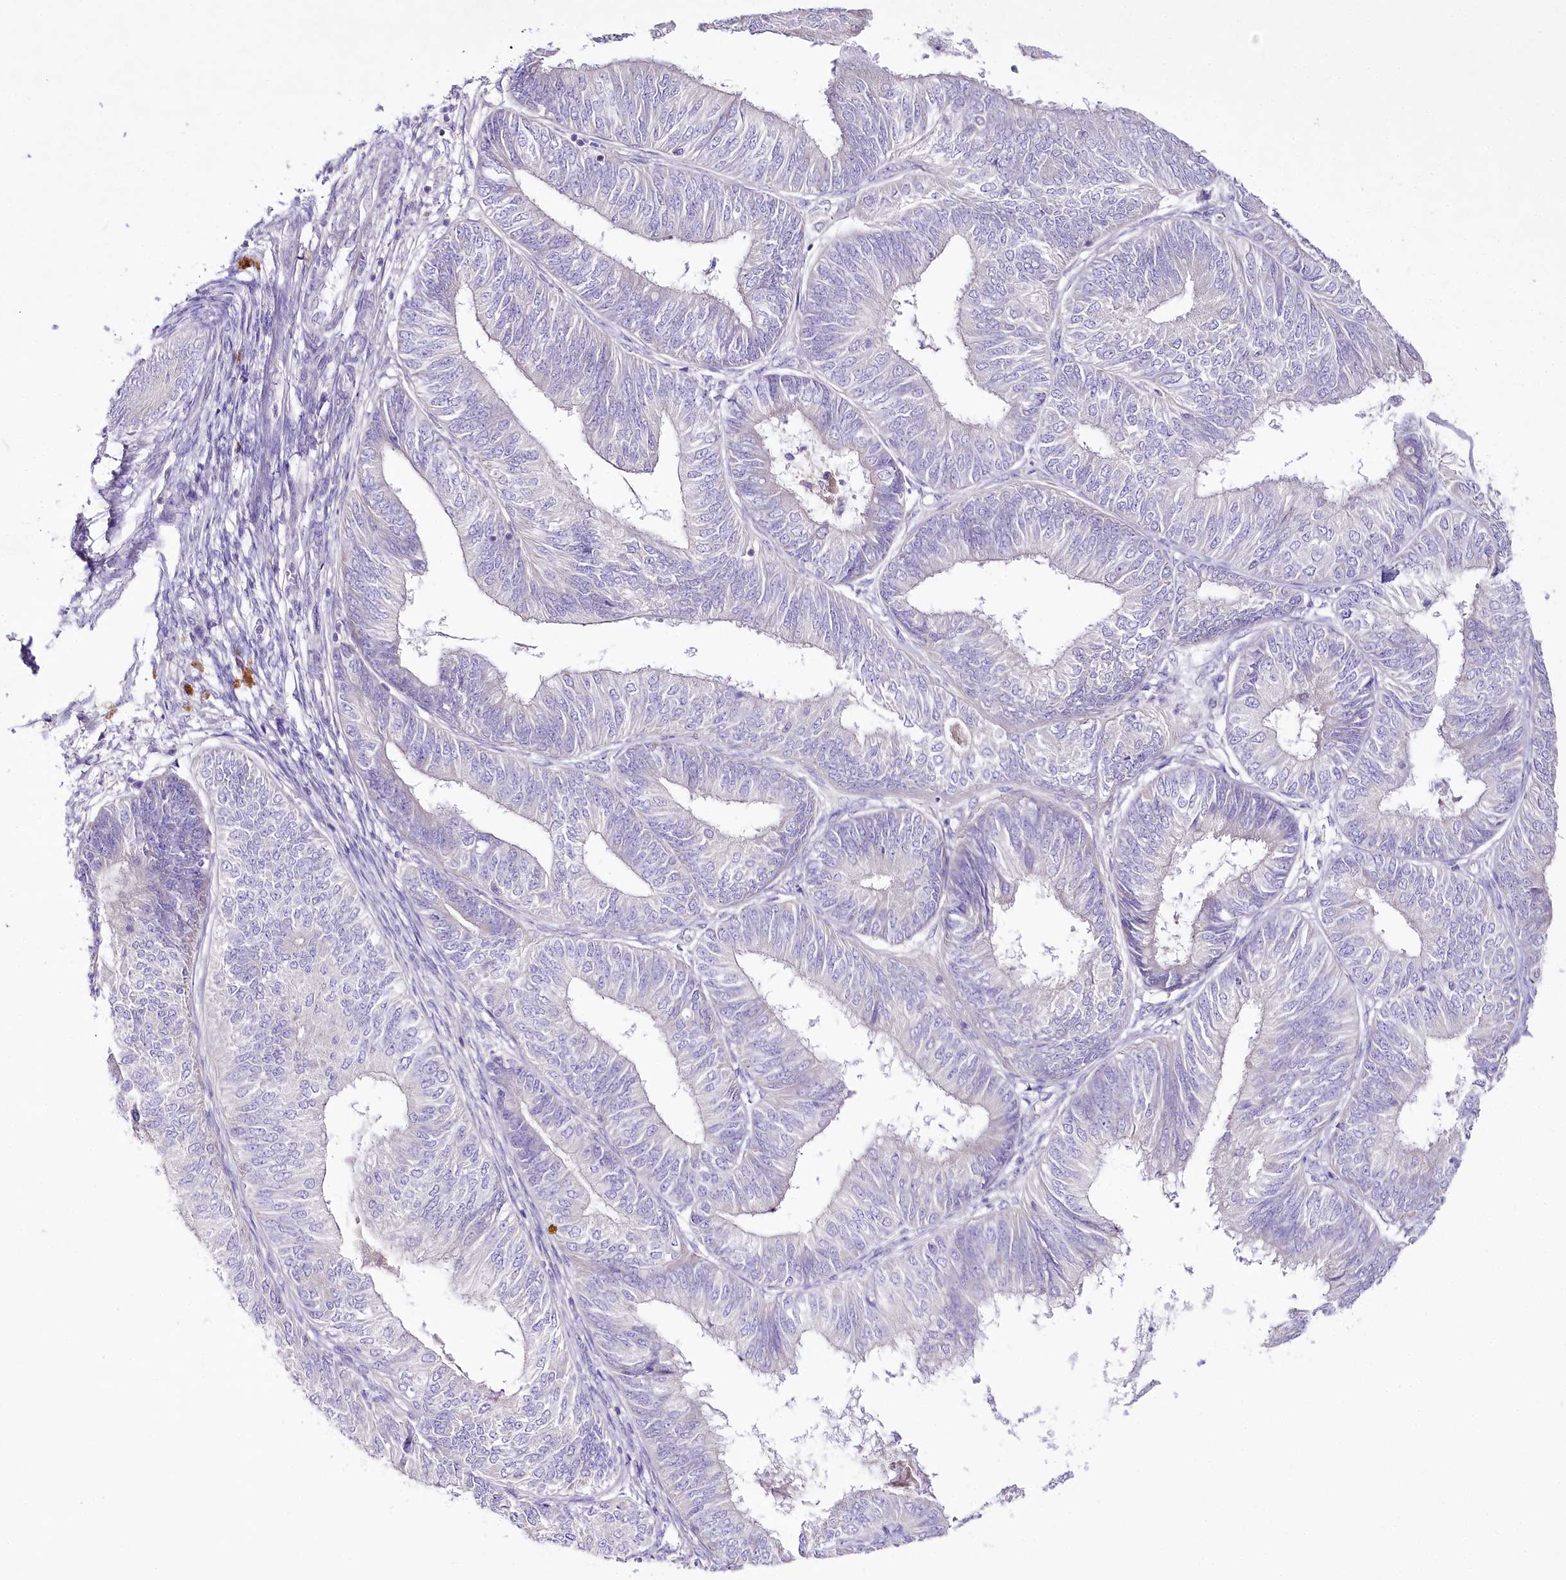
{"staining": {"intensity": "negative", "quantity": "none", "location": "none"}, "tissue": "endometrial cancer", "cell_type": "Tumor cells", "image_type": "cancer", "snomed": [{"axis": "morphology", "description": "Adenocarcinoma, NOS"}, {"axis": "topography", "description": "Endometrium"}], "caption": "The immunohistochemistry (IHC) histopathology image has no significant positivity in tumor cells of endometrial adenocarcinoma tissue.", "gene": "LRRC14B", "patient": {"sex": "female", "age": 58}}